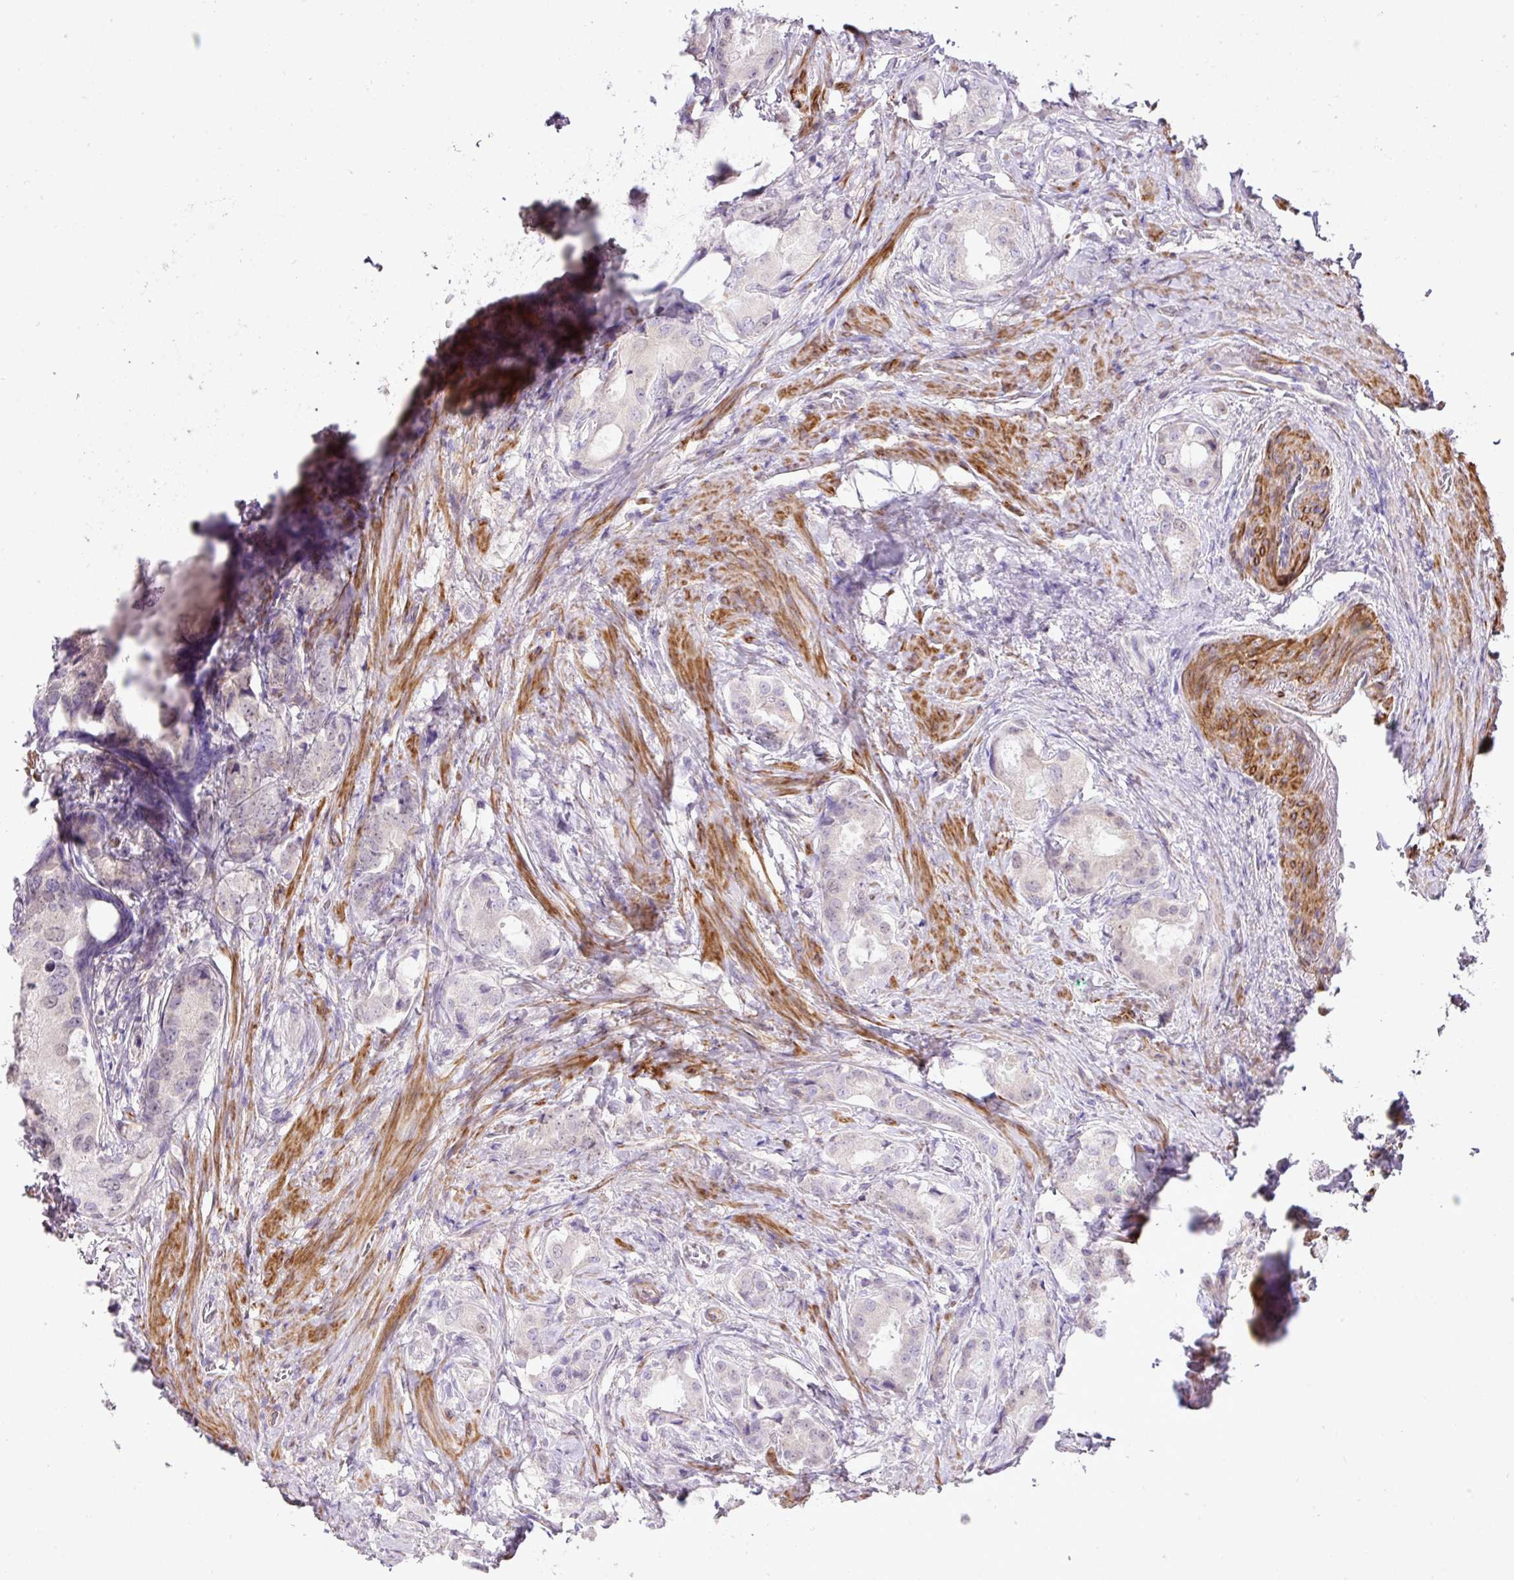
{"staining": {"intensity": "negative", "quantity": "none", "location": "none"}, "tissue": "prostate cancer", "cell_type": "Tumor cells", "image_type": "cancer", "snomed": [{"axis": "morphology", "description": "Adenocarcinoma, Low grade"}, {"axis": "topography", "description": "Prostate"}], "caption": "The image reveals no significant expression in tumor cells of prostate cancer. Nuclei are stained in blue.", "gene": "DIP2A", "patient": {"sex": "male", "age": 71}}